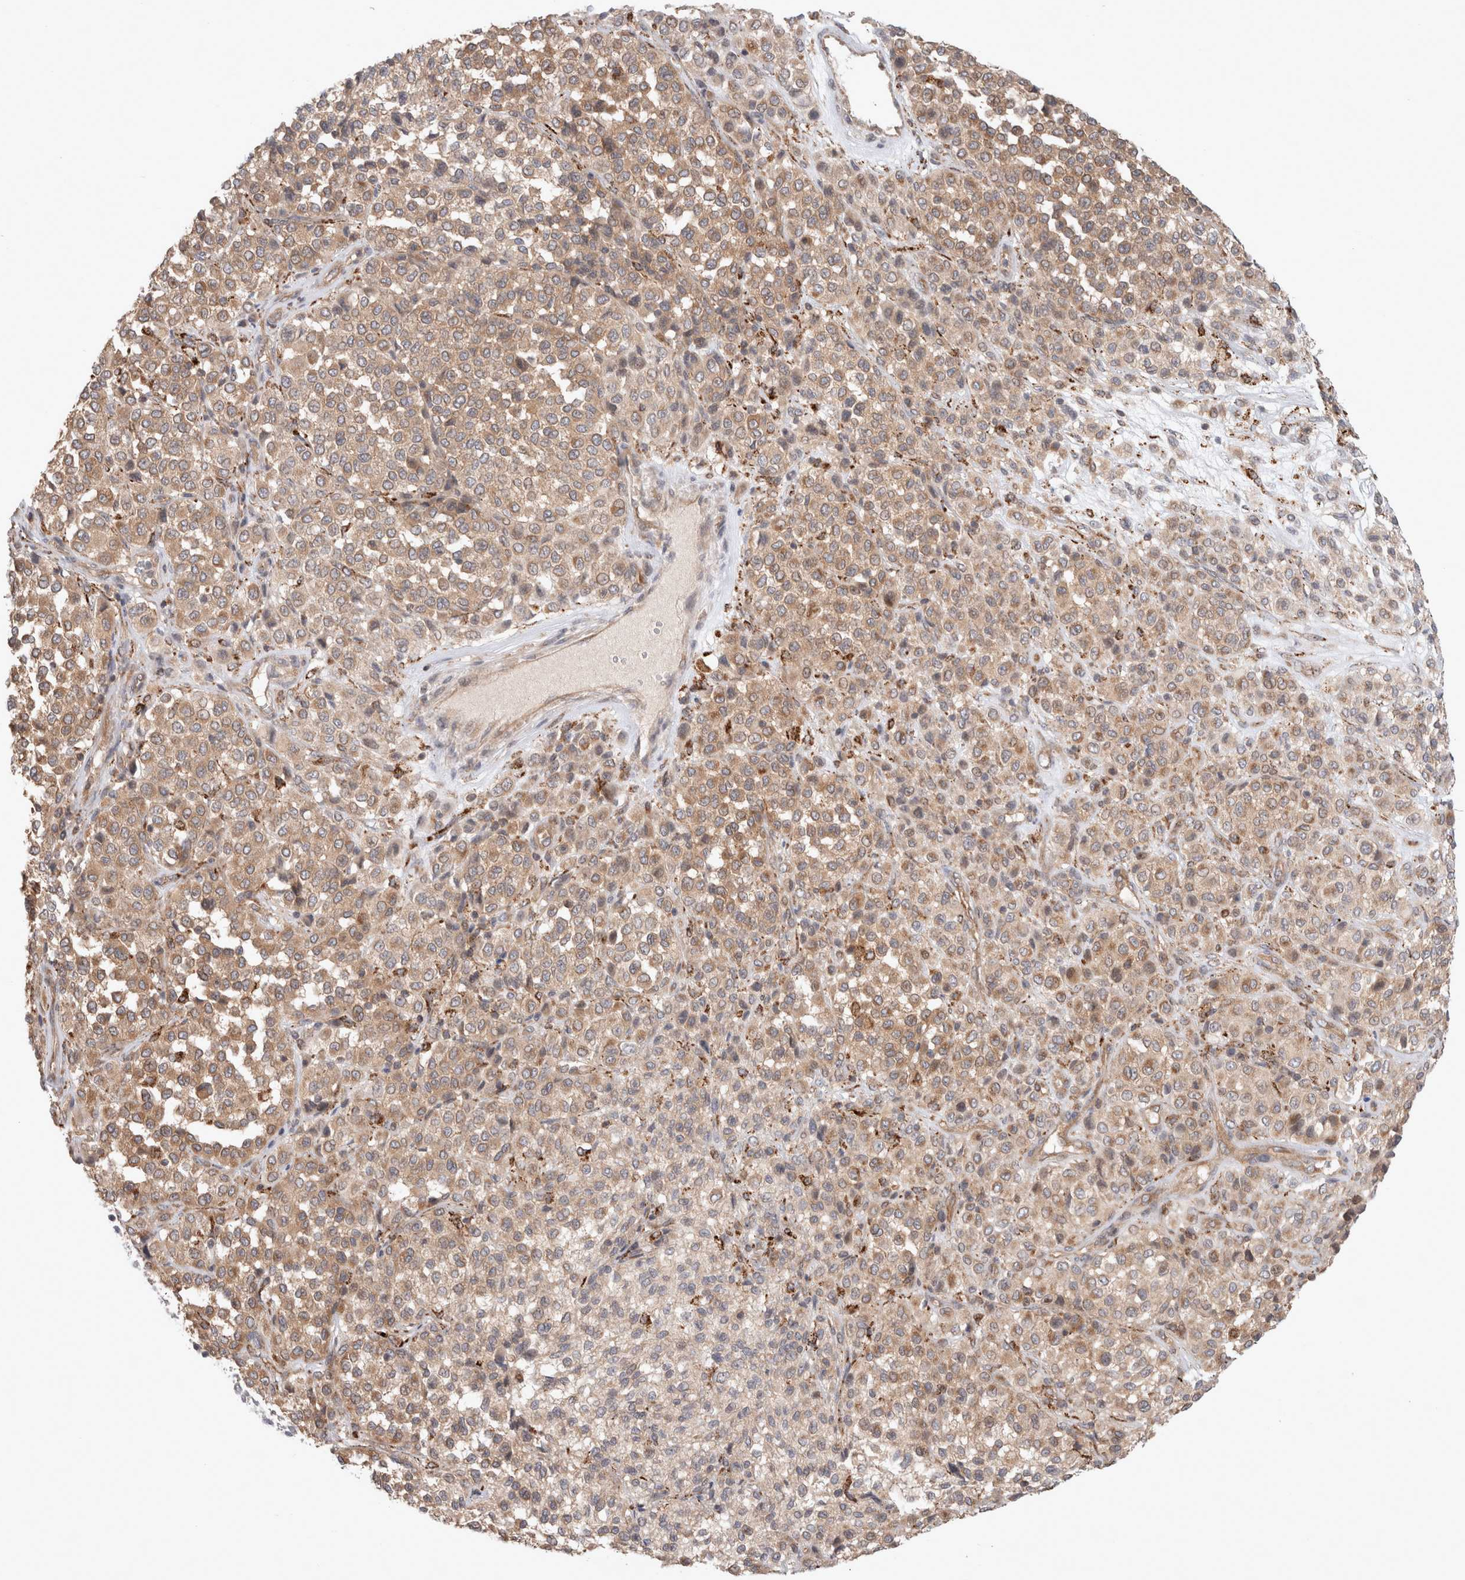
{"staining": {"intensity": "weak", "quantity": ">75%", "location": "cytoplasmic/membranous"}, "tissue": "melanoma", "cell_type": "Tumor cells", "image_type": "cancer", "snomed": [{"axis": "morphology", "description": "Malignant melanoma, Metastatic site"}, {"axis": "topography", "description": "Pancreas"}], "caption": "IHC histopathology image of neoplastic tissue: melanoma stained using IHC shows low levels of weak protein expression localized specifically in the cytoplasmic/membranous of tumor cells, appearing as a cytoplasmic/membranous brown color.", "gene": "HROB", "patient": {"sex": "female", "age": 30}}